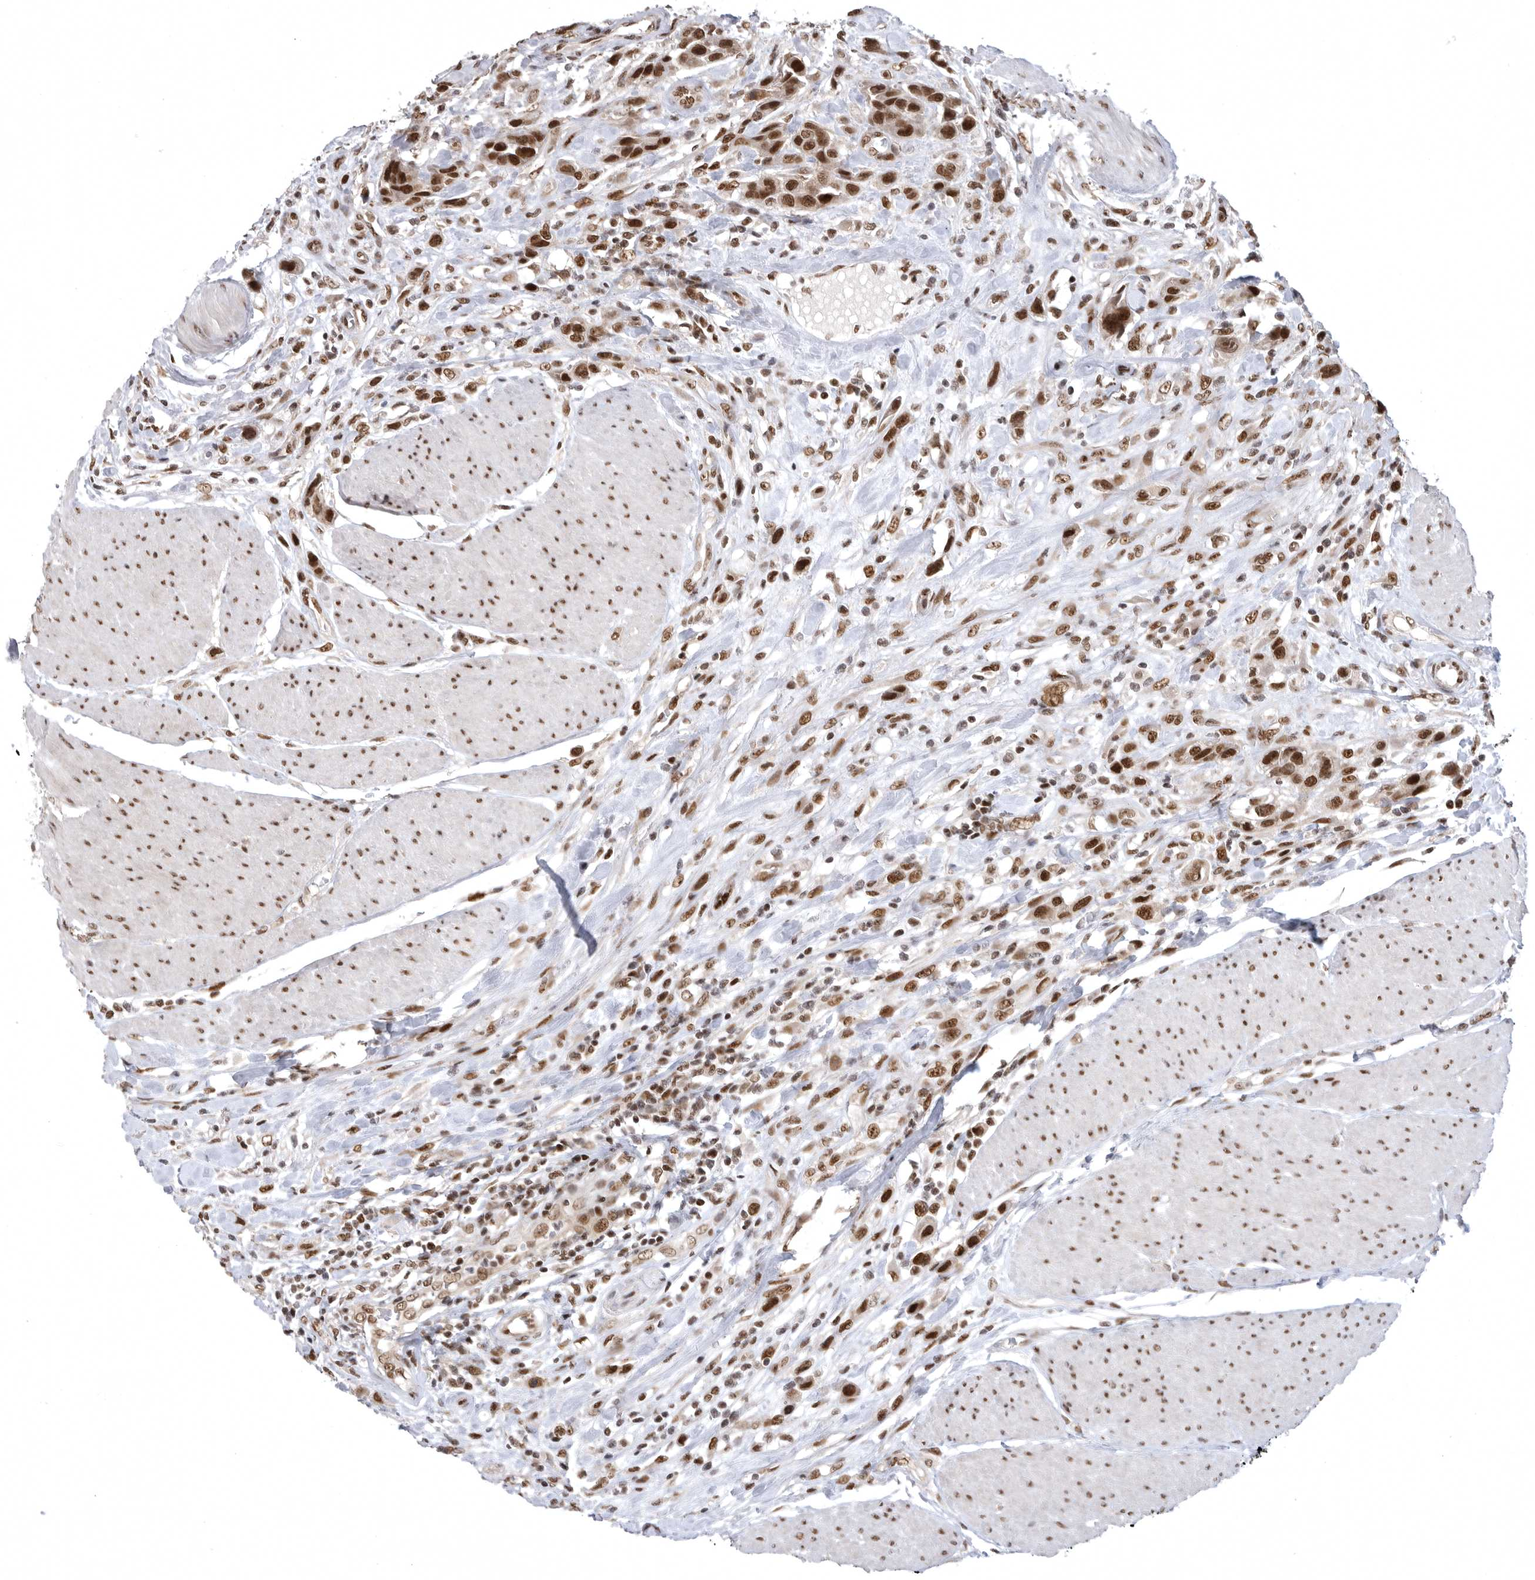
{"staining": {"intensity": "strong", "quantity": ">75%", "location": "nuclear"}, "tissue": "urothelial cancer", "cell_type": "Tumor cells", "image_type": "cancer", "snomed": [{"axis": "morphology", "description": "Urothelial carcinoma, High grade"}, {"axis": "topography", "description": "Urinary bladder"}], "caption": "Tumor cells display strong nuclear positivity in approximately >75% of cells in urothelial cancer.", "gene": "ZNF830", "patient": {"sex": "male", "age": 50}}